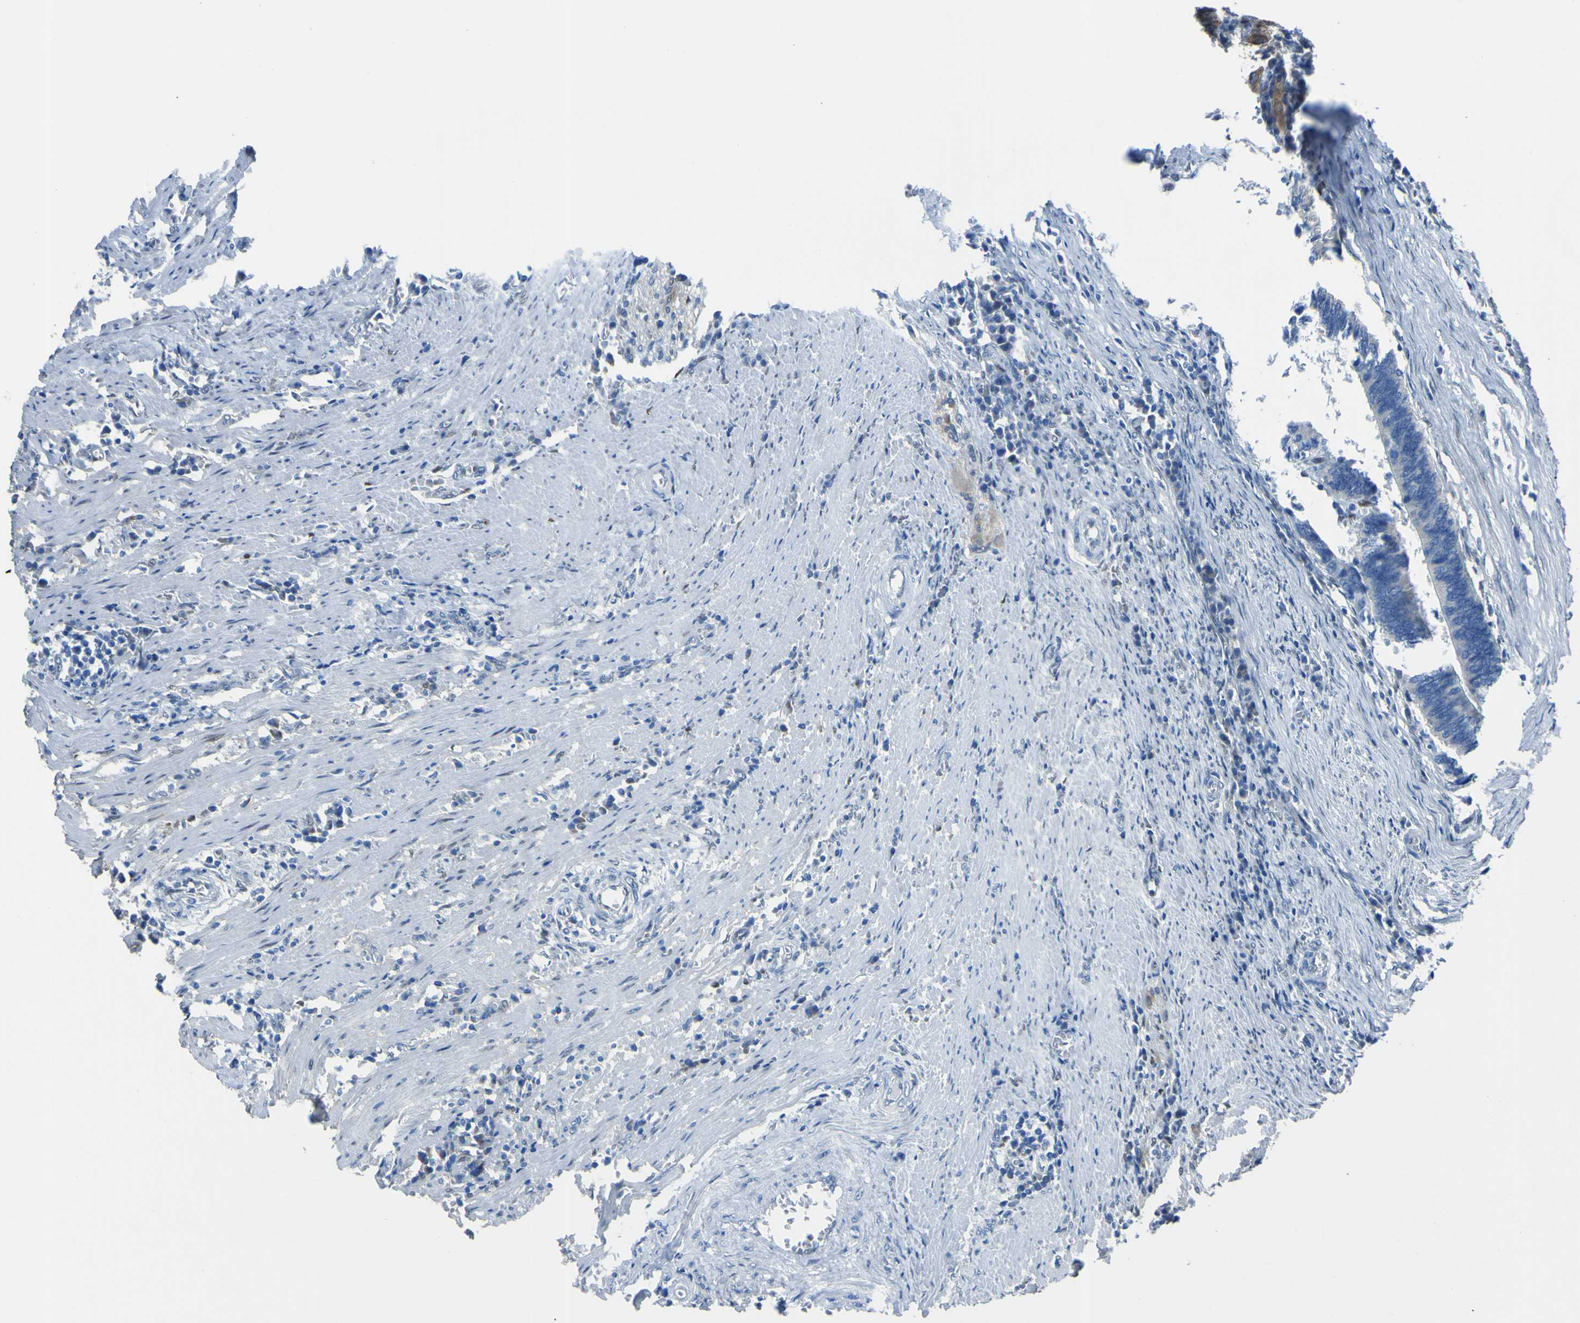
{"staining": {"intensity": "negative", "quantity": "none", "location": "none"}, "tissue": "colorectal cancer", "cell_type": "Tumor cells", "image_type": "cancer", "snomed": [{"axis": "morphology", "description": "Adenocarcinoma, NOS"}, {"axis": "topography", "description": "Colon"}], "caption": "IHC of colorectal cancer (adenocarcinoma) reveals no positivity in tumor cells. (DAB (3,3'-diaminobenzidine) immunohistochemistry with hematoxylin counter stain).", "gene": "LRRN1", "patient": {"sex": "male", "age": 72}}